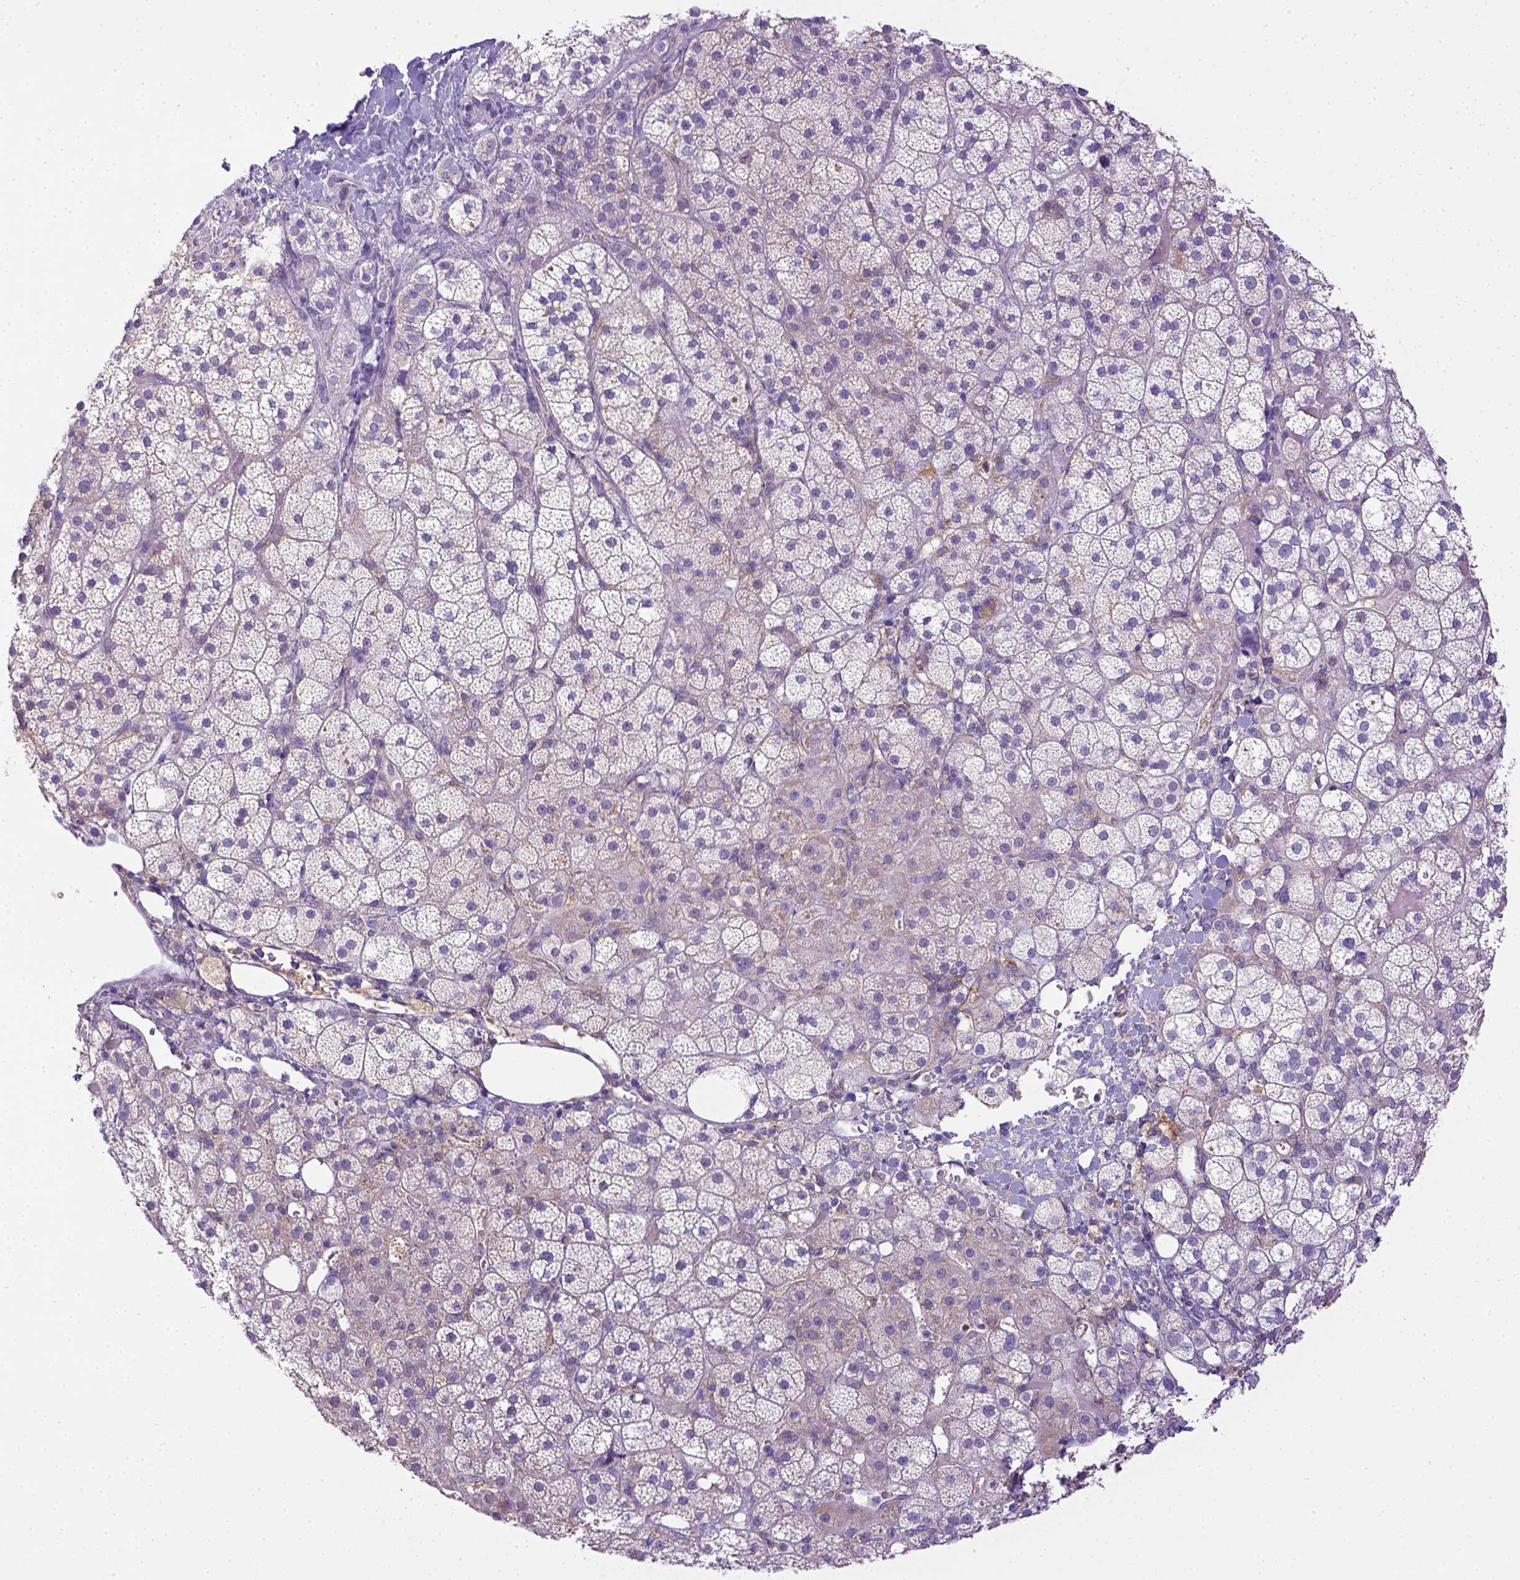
{"staining": {"intensity": "negative", "quantity": "none", "location": "none"}, "tissue": "adrenal gland", "cell_type": "Glandular cells", "image_type": "normal", "snomed": [{"axis": "morphology", "description": "Normal tissue, NOS"}, {"axis": "topography", "description": "Adrenal gland"}], "caption": "Histopathology image shows no significant protein positivity in glandular cells of normal adrenal gland.", "gene": "CD40", "patient": {"sex": "male", "age": 53}}